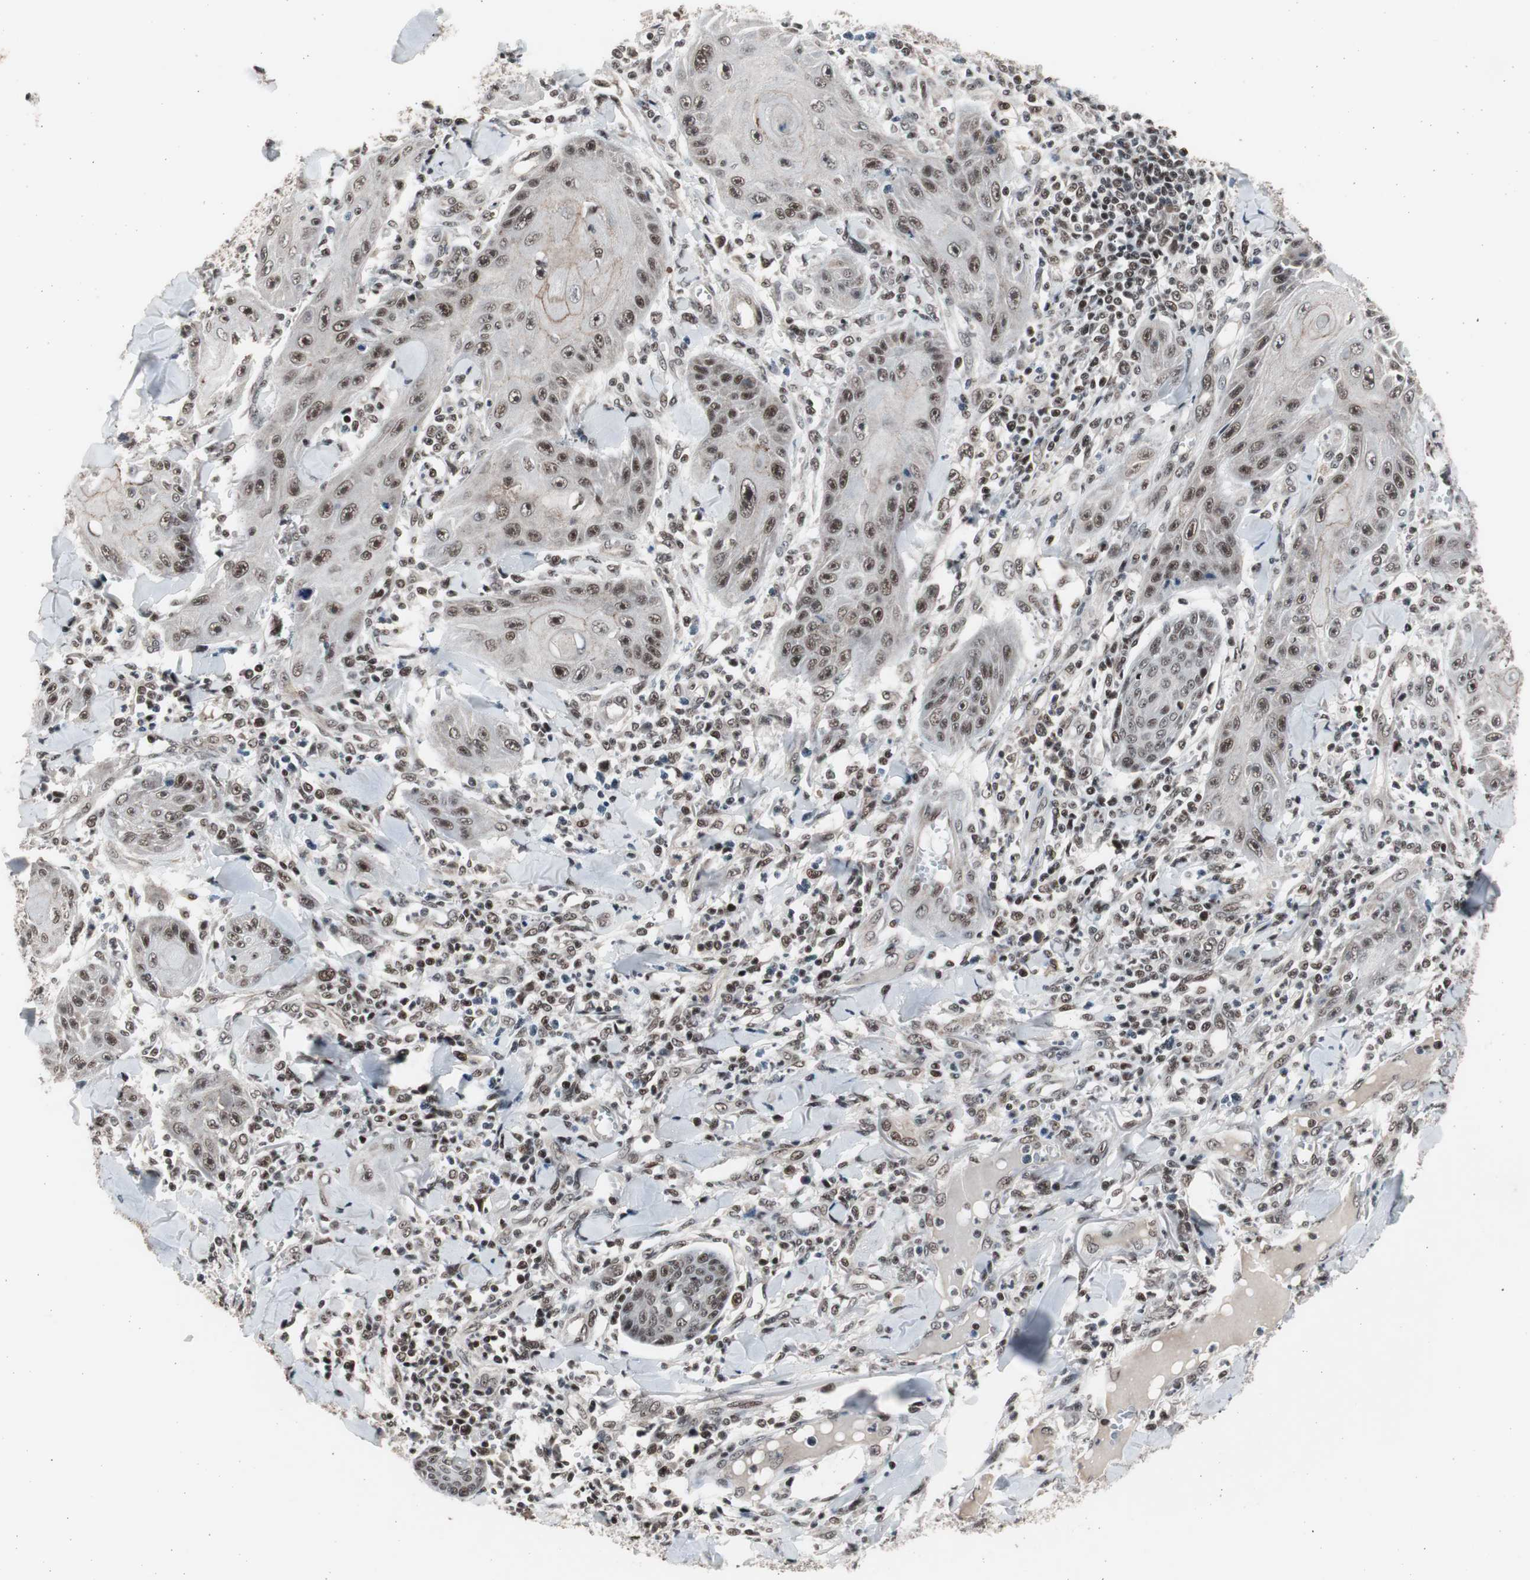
{"staining": {"intensity": "strong", "quantity": ">75%", "location": "nuclear"}, "tissue": "skin cancer", "cell_type": "Tumor cells", "image_type": "cancer", "snomed": [{"axis": "morphology", "description": "Squamous cell carcinoma, NOS"}, {"axis": "topography", "description": "Skin"}], "caption": "Human skin cancer (squamous cell carcinoma) stained with a brown dye reveals strong nuclear positive staining in approximately >75% of tumor cells.", "gene": "RPA1", "patient": {"sex": "female", "age": 78}}